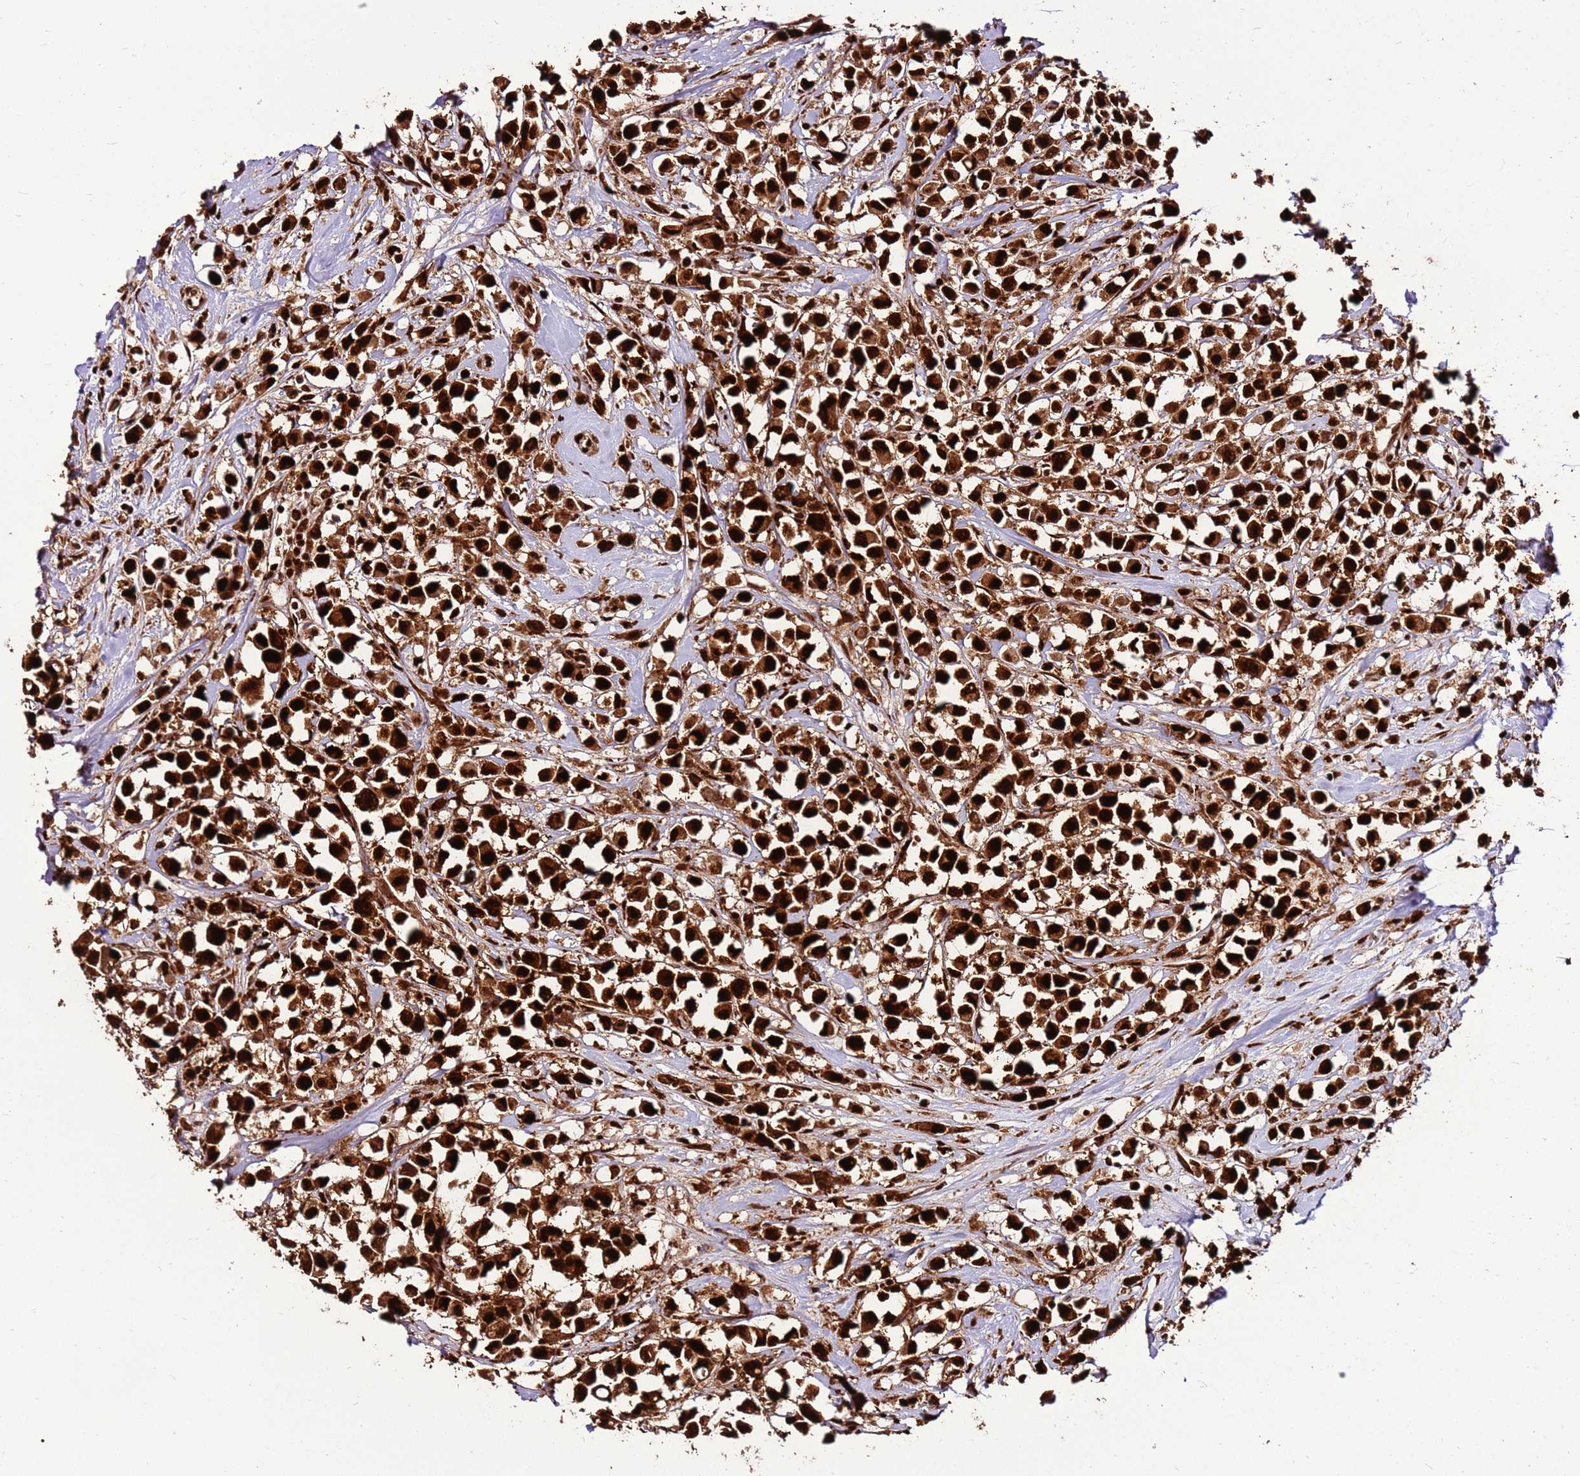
{"staining": {"intensity": "strong", "quantity": ">75%", "location": "nuclear"}, "tissue": "breast cancer", "cell_type": "Tumor cells", "image_type": "cancer", "snomed": [{"axis": "morphology", "description": "Duct carcinoma"}, {"axis": "topography", "description": "Breast"}], "caption": "Immunohistochemistry (IHC) photomicrograph of infiltrating ductal carcinoma (breast) stained for a protein (brown), which exhibits high levels of strong nuclear expression in approximately >75% of tumor cells.", "gene": "HNRNPAB", "patient": {"sex": "female", "age": 61}}